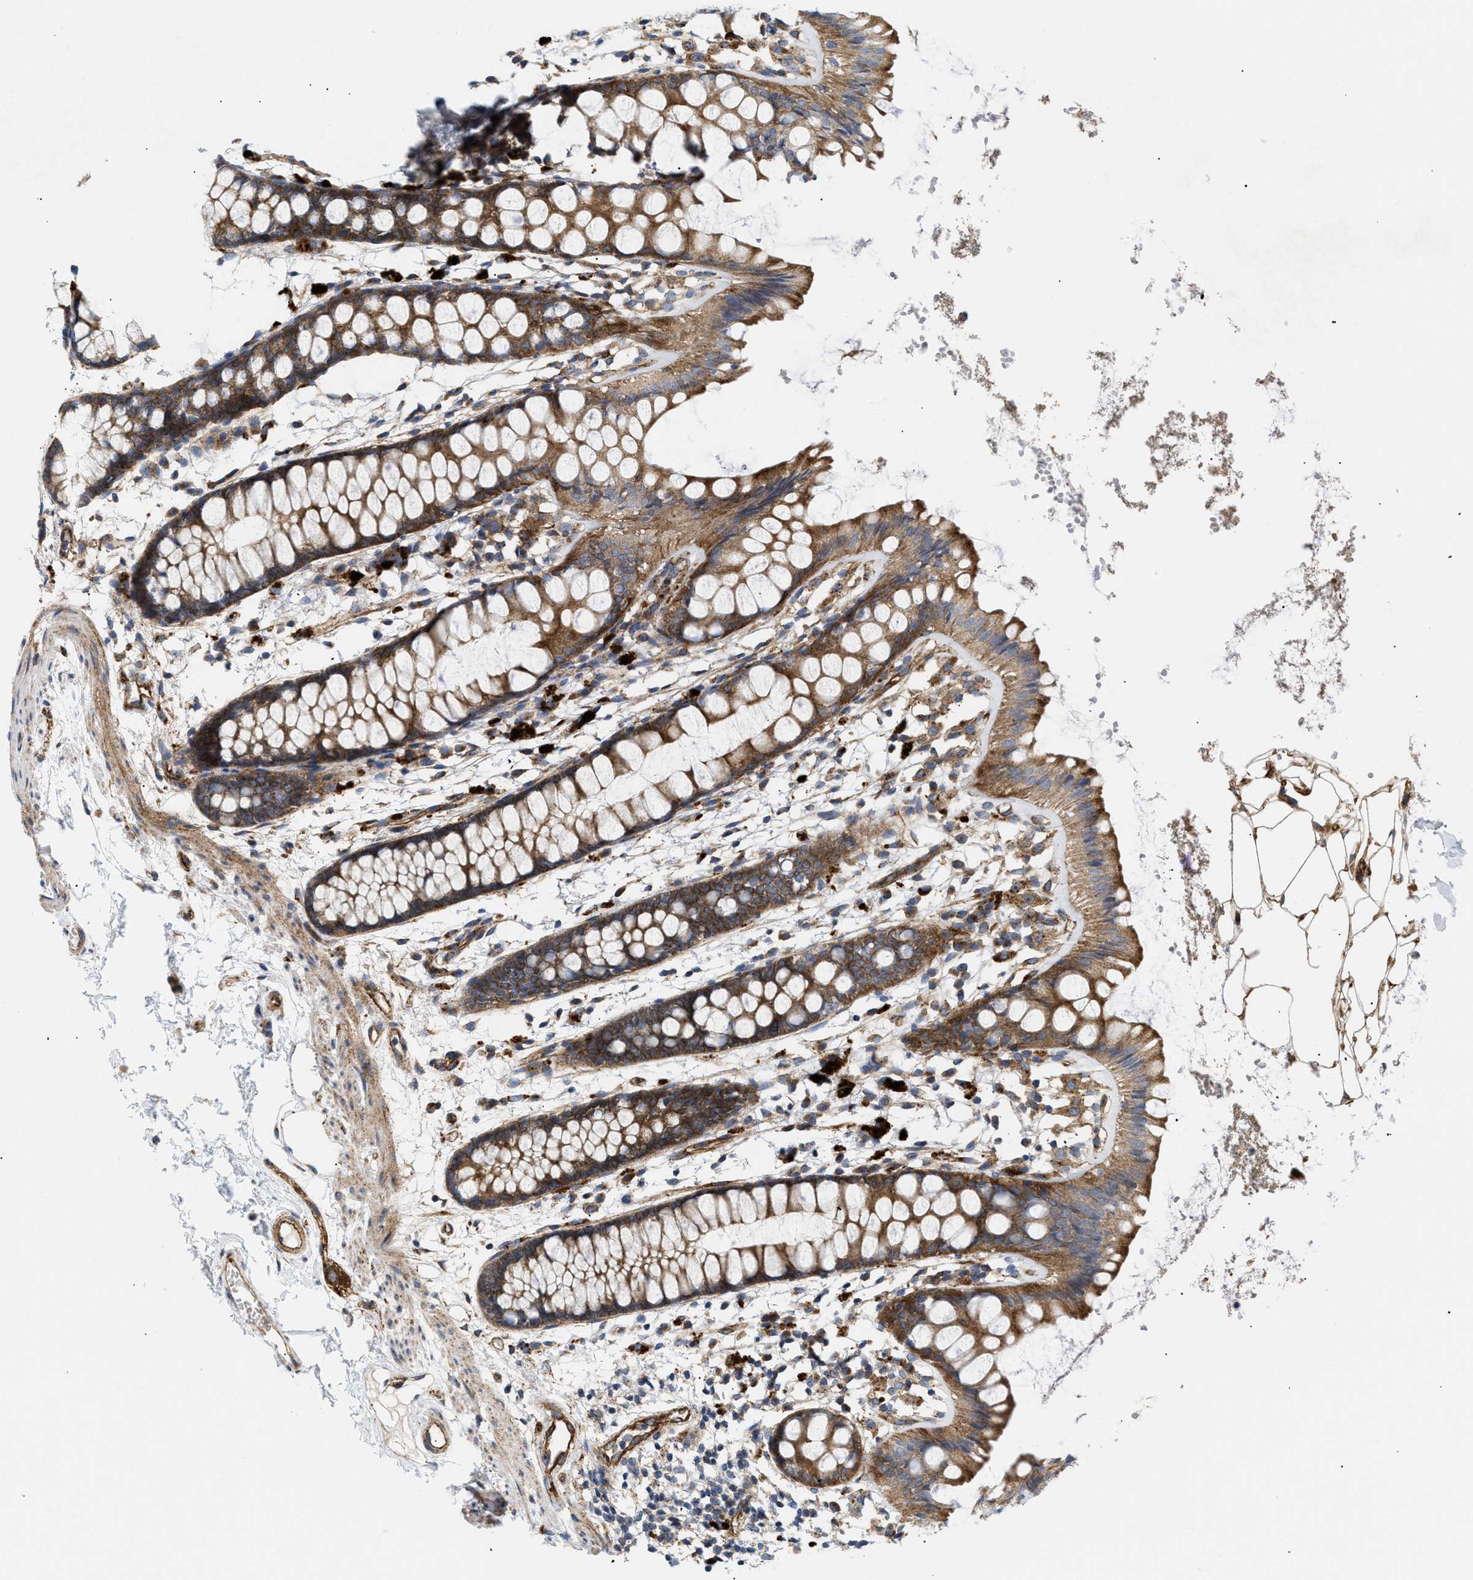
{"staining": {"intensity": "moderate", "quantity": ">75%", "location": "cytoplasmic/membranous"}, "tissue": "rectum", "cell_type": "Glandular cells", "image_type": "normal", "snomed": [{"axis": "morphology", "description": "Normal tissue, NOS"}, {"axis": "topography", "description": "Rectum"}], "caption": "IHC micrograph of benign rectum stained for a protein (brown), which shows medium levels of moderate cytoplasmic/membranous staining in about >75% of glandular cells.", "gene": "DCTN4", "patient": {"sex": "female", "age": 66}}